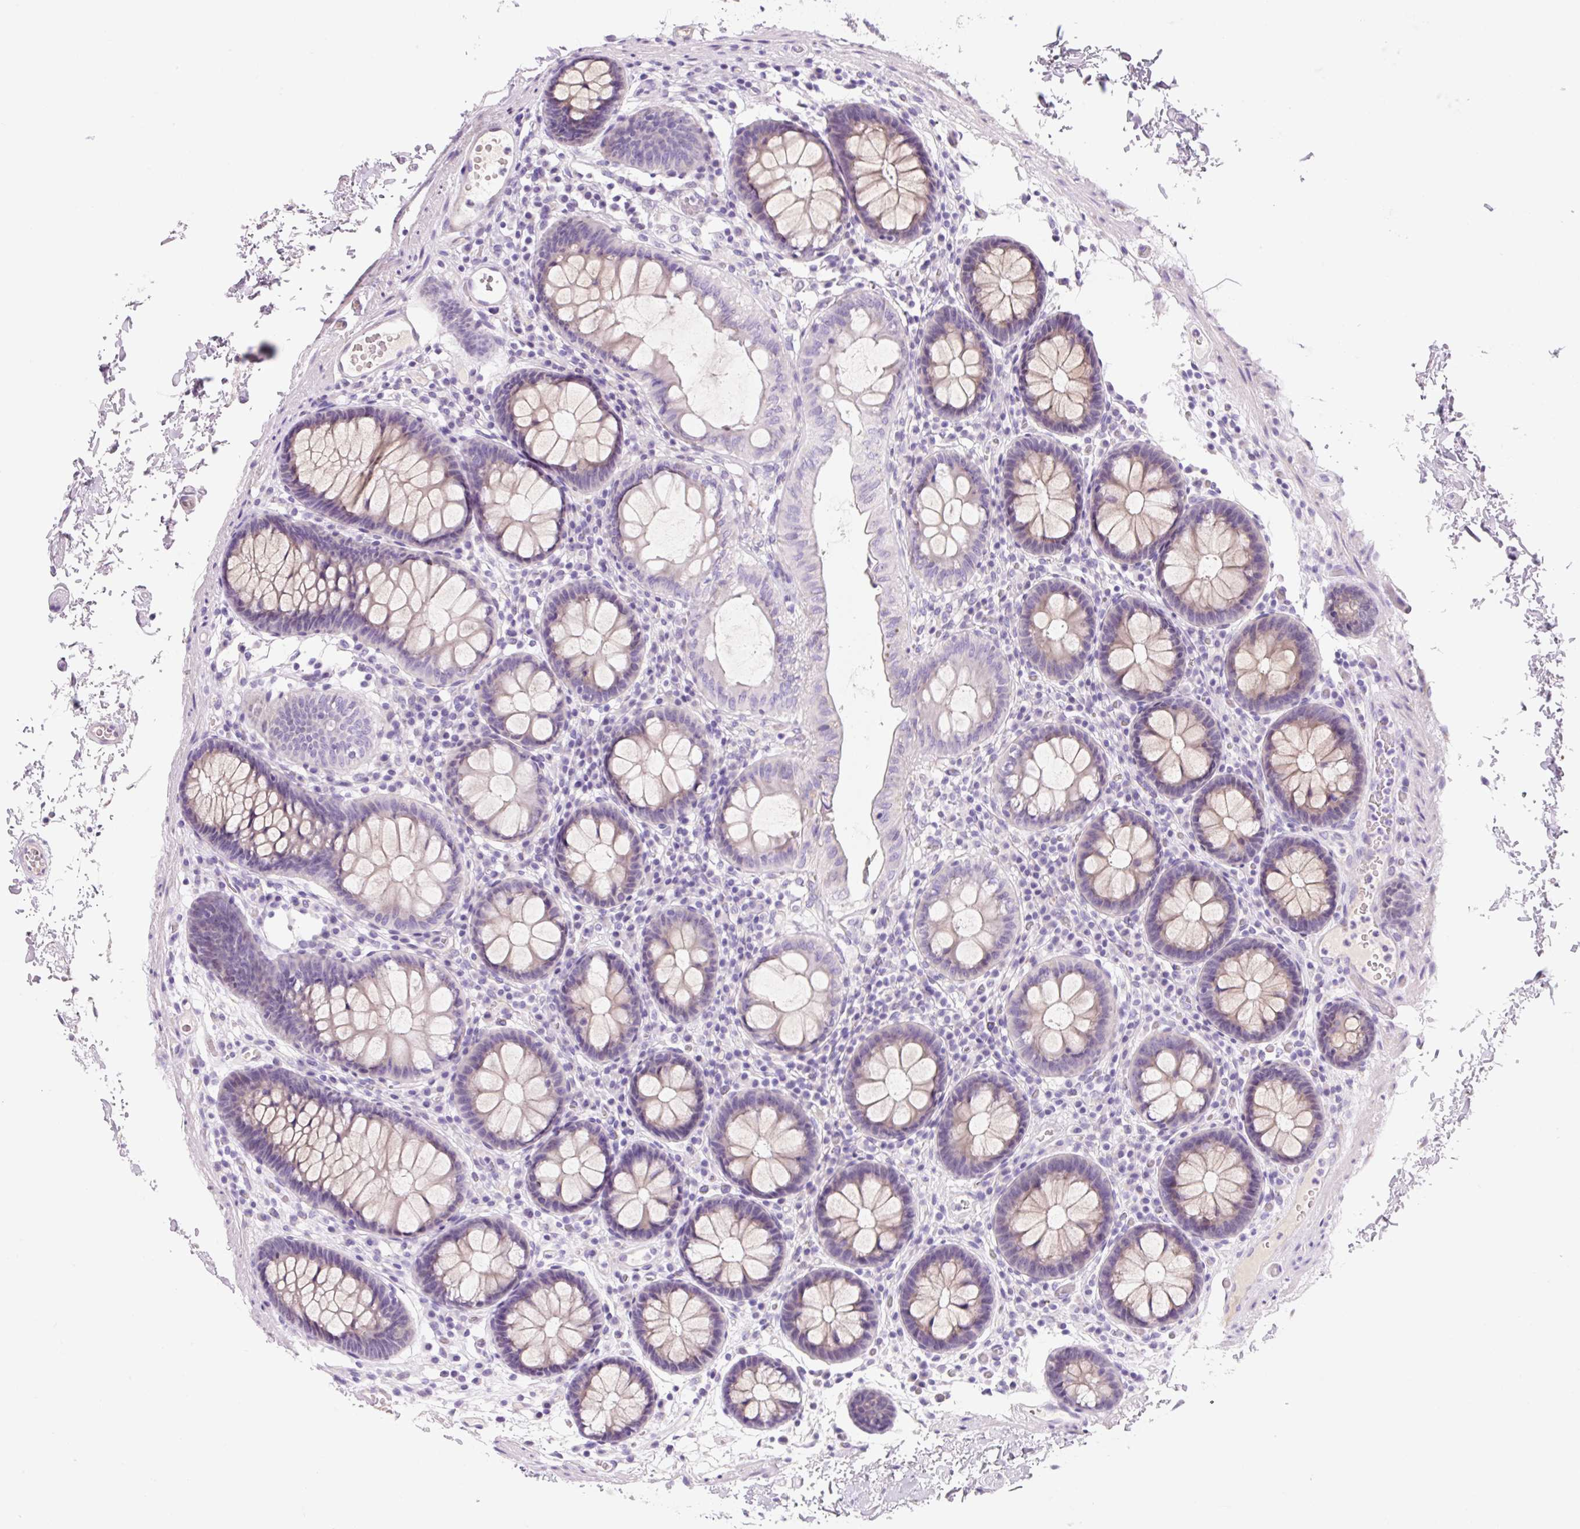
{"staining": {"intensity": "negative", "quantity": "none", "location": "none"}, "tissue": "colon", "cell_type": "Endothelial cells", "image_type": "normal", "snomed": [{"axis": "morphology", "description": "Normal tissue, NOS"}, {"axis": "topography", "description": "Colon"}, {"axis": "topography", "description": "Peripheral nerve tissue"}], "caption": "Micrograph shows no significant protein positivity in endothelial cells of normal colon. Nuclei are stained in blue.", "gene": "ZNF121", "patient": {"sex": "male", "age": 84}}